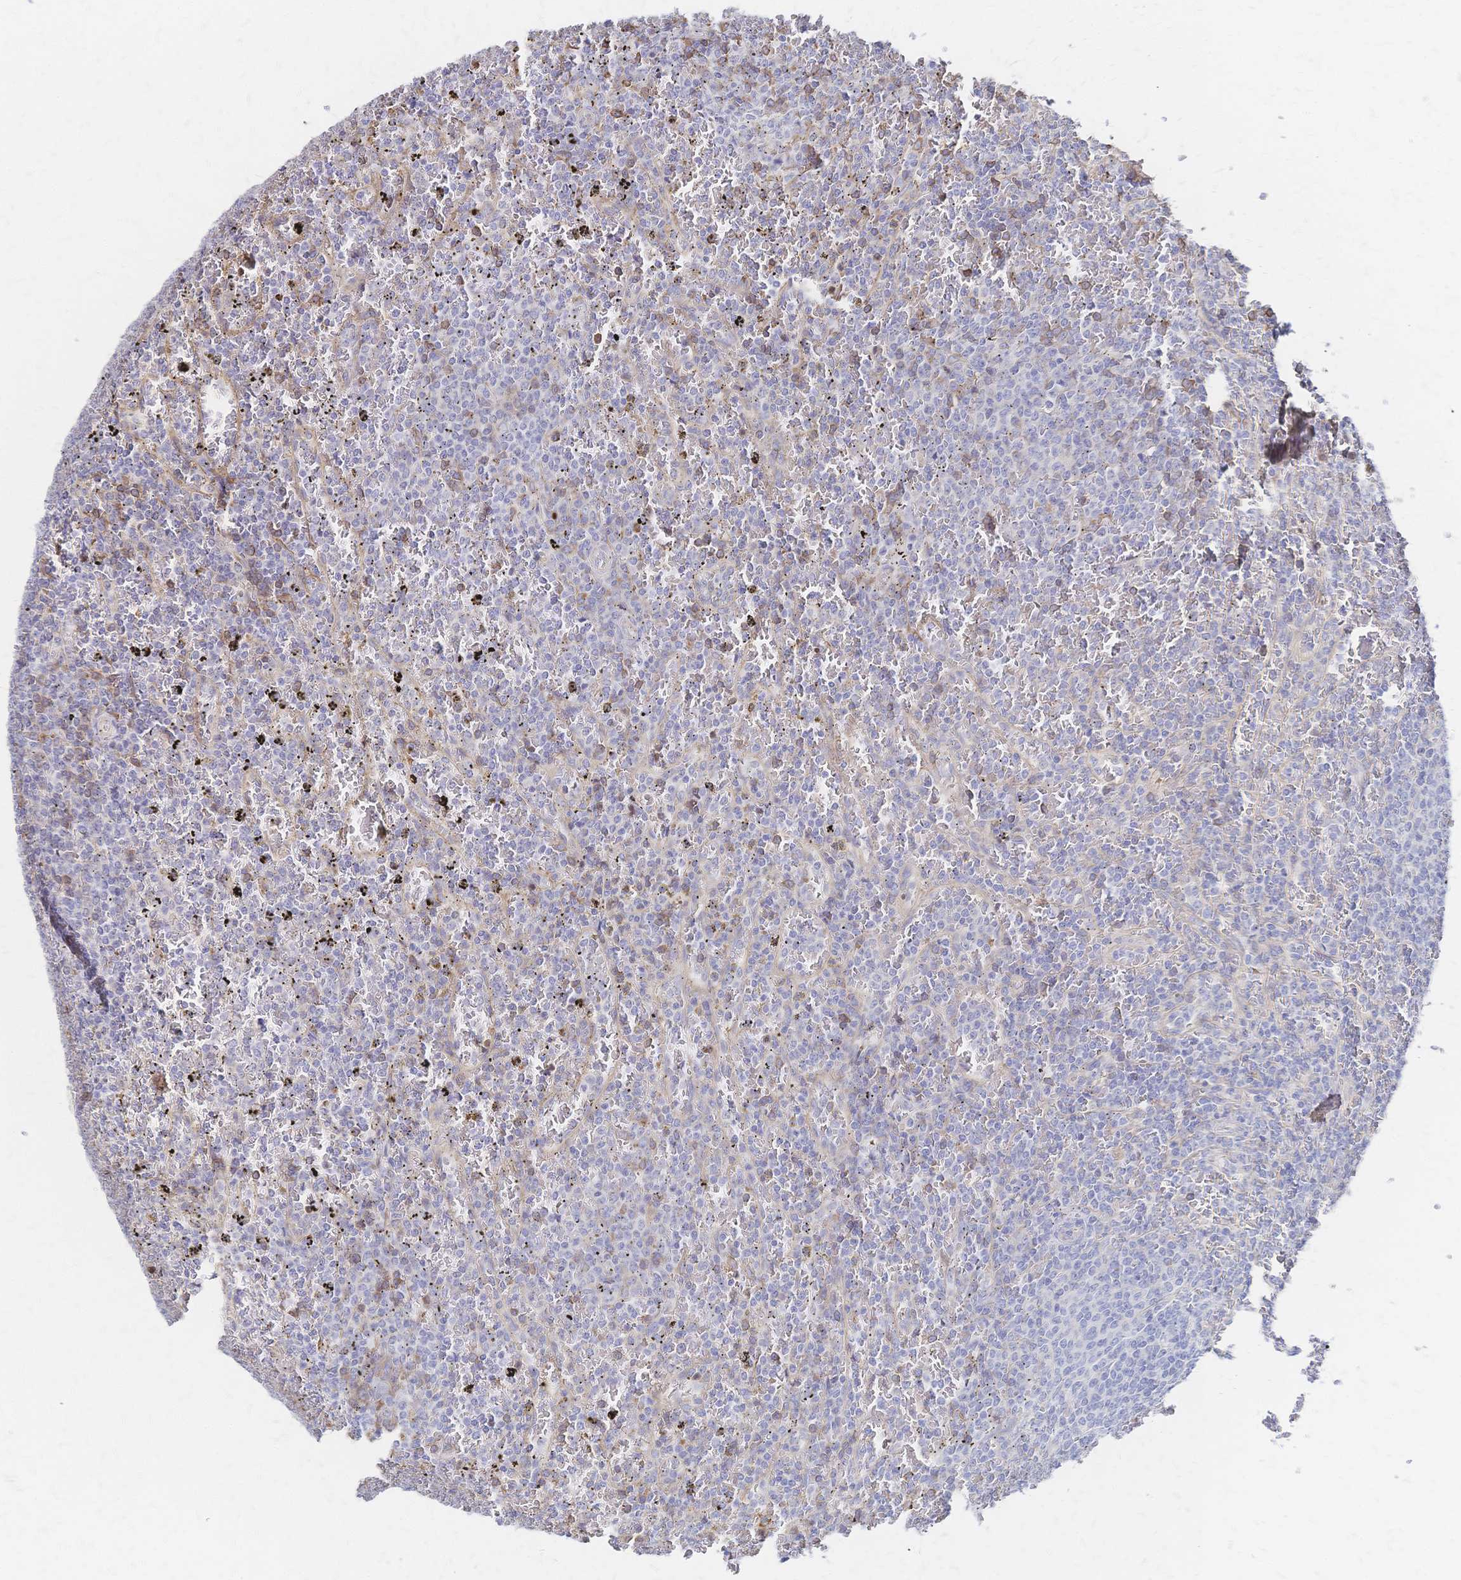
{"staining": {"intensity": "negative", "quantity": "none", "location": "none"}, "tissue": "lymphoma", "cell_type": "Tumor cells", "image_type": "cancer", "snomed": [{"axis": "morphology", "description": "Malignant lymphoma, non-Hodgkin's type, Low grade"}, {"axis": "topography", "description": "Spleen"}], "caption": "DAB immunohistochemical staining of human lymphoma displays no significant expression in tumor cells. (DAB (3,3'-diaminobenzidine) immunohistochemistry (IHC) visualized using brightfield microscopy, high magnification).", "gene": "SLC5A1", "patient": {"sex": "female", "age": 77}}